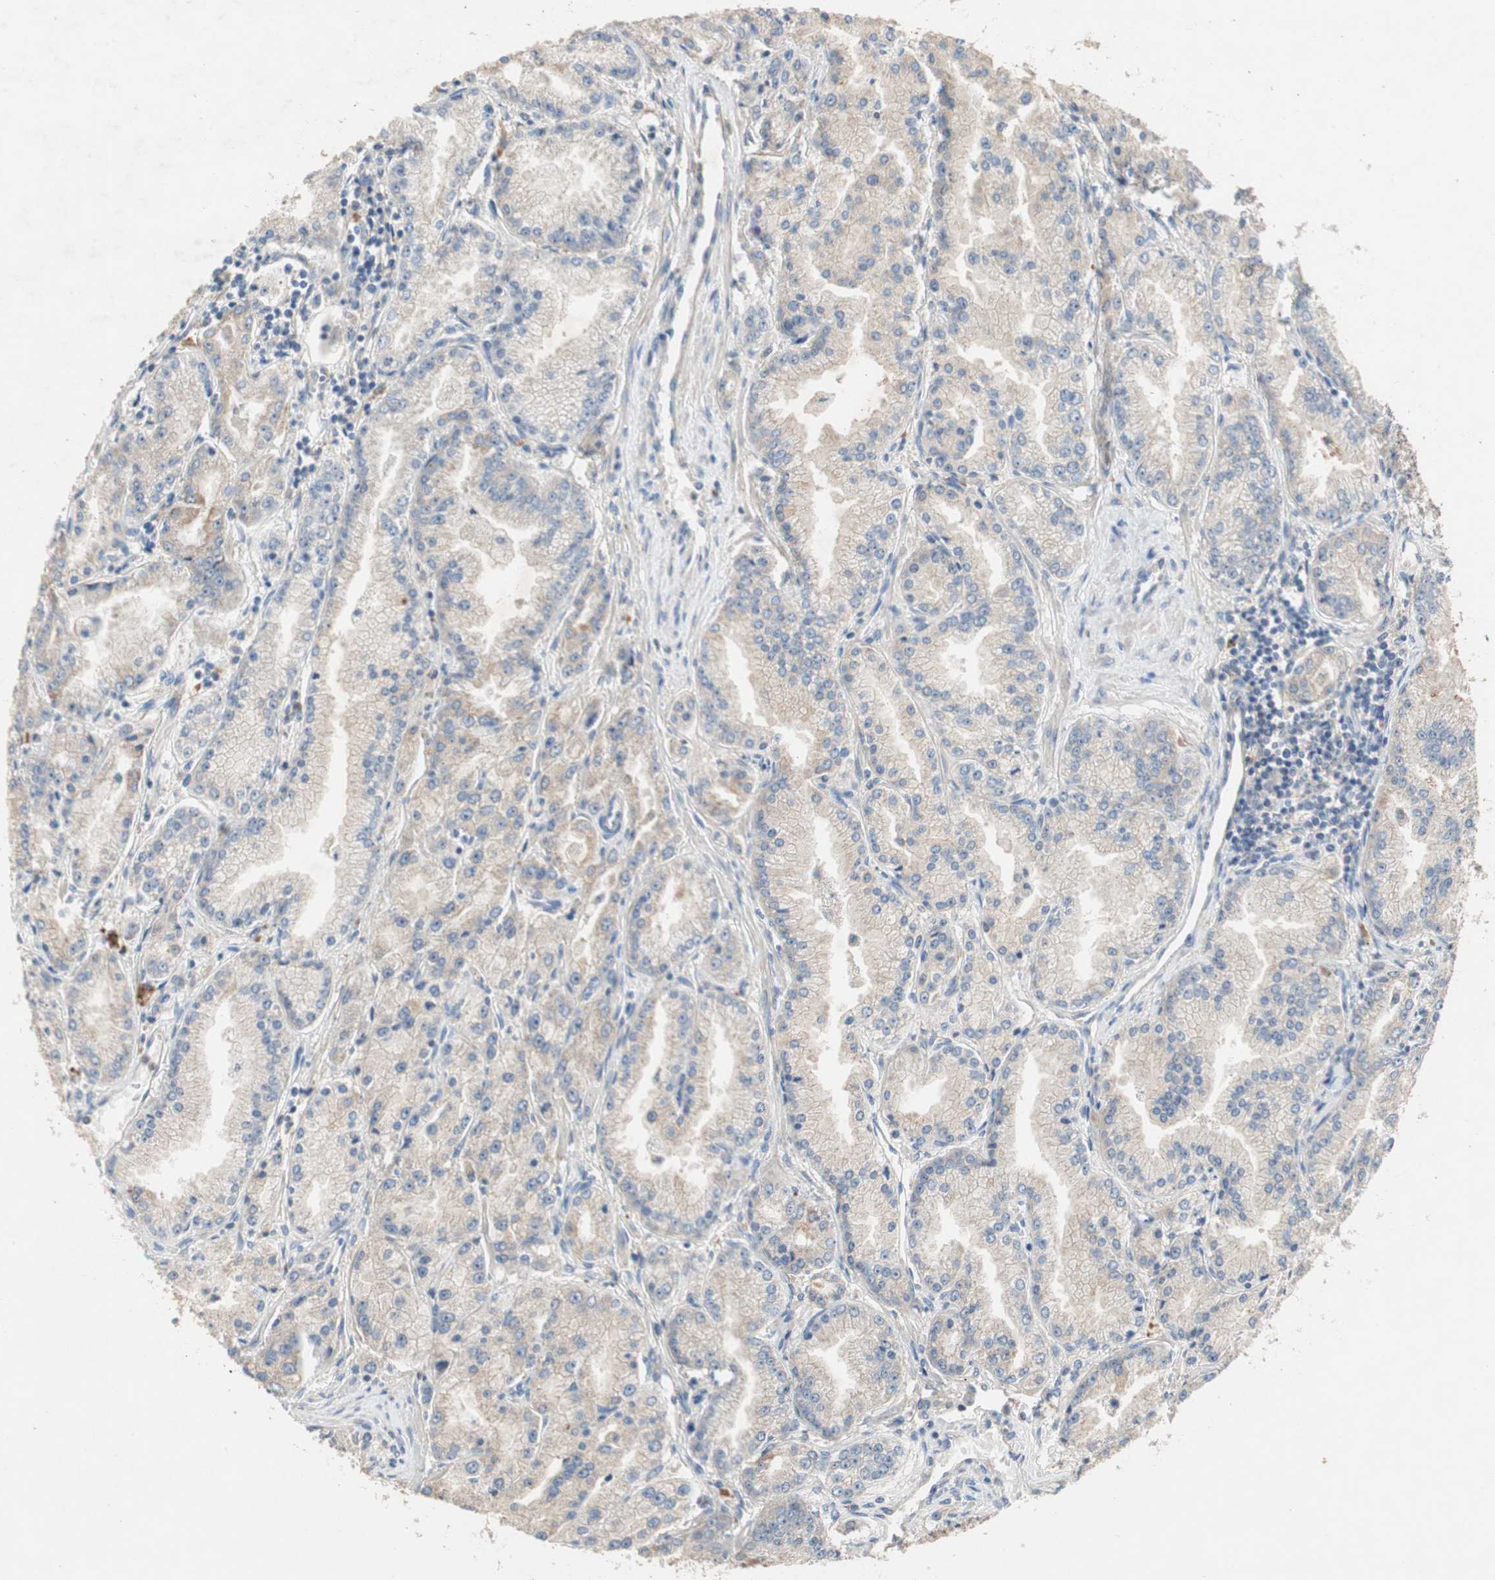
{"staining": {"intensity": "weak", "quantity": "25%-75%", "location": "cytoplasmic/membranous"}, "tissue": "prostate cancer", "cell_type": "Tumor cells", "image_type": "cancer", "snomed": [{"axis": "morphology", "description": "Adenocarcinoma, High grade"}, {"axis": "topography", "description": "Prostate"}], "caption": "An immunohistochemistry (IHC) micrograph of tumor tissue is shown. Protein staining in brown shows weak cytoplasmic/membranous positivity in prostate adenocarcinoma (high-grade) within tumor cells.", "gene": "ADAP1", "patient": {"sex": "male", "age": 61}}